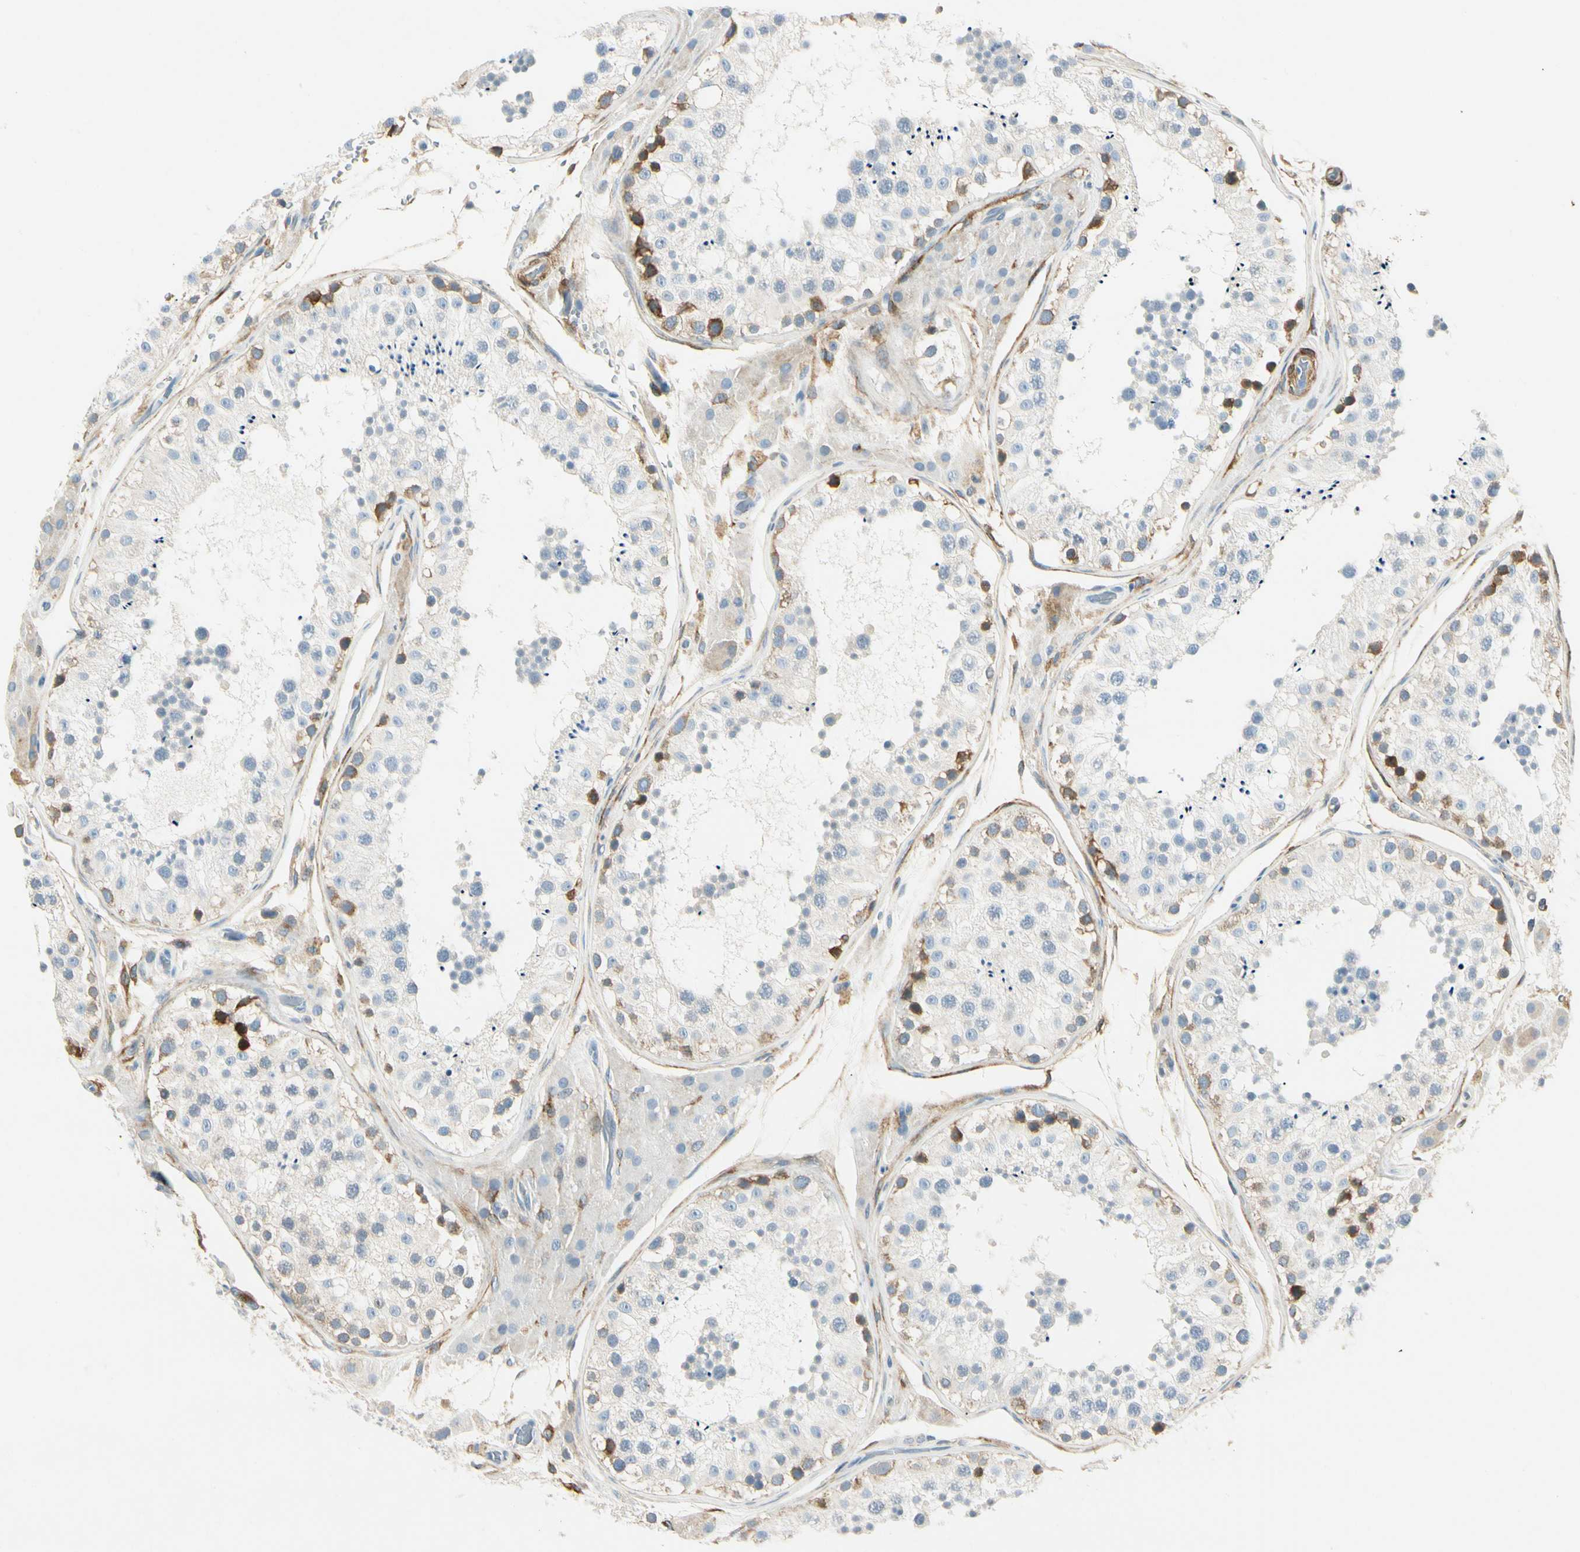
{"staining": {"intensity": "moderate", "quantity": "<25%", "location": "cytoplasmic/membranous"}, "tissue": "testis", "cell_type": "Cells in seminiferous ducts", "image_type": "normal", "snomed": [{"axis": "morphology", "description": "Normal tissue, NOS"}, {"axis": "topography", "description": "Testis"}, {"axis": "topography", "description": "Epididymis"}], "caption": "The micrograph reveals staining of unremarkable testis, revealing moderate cytoplasmic/membranous protein expression (brown color) within cells in seminiferous ducts.", "gene": "AMPH", "patient": {"sex": "male", "age": 26}}